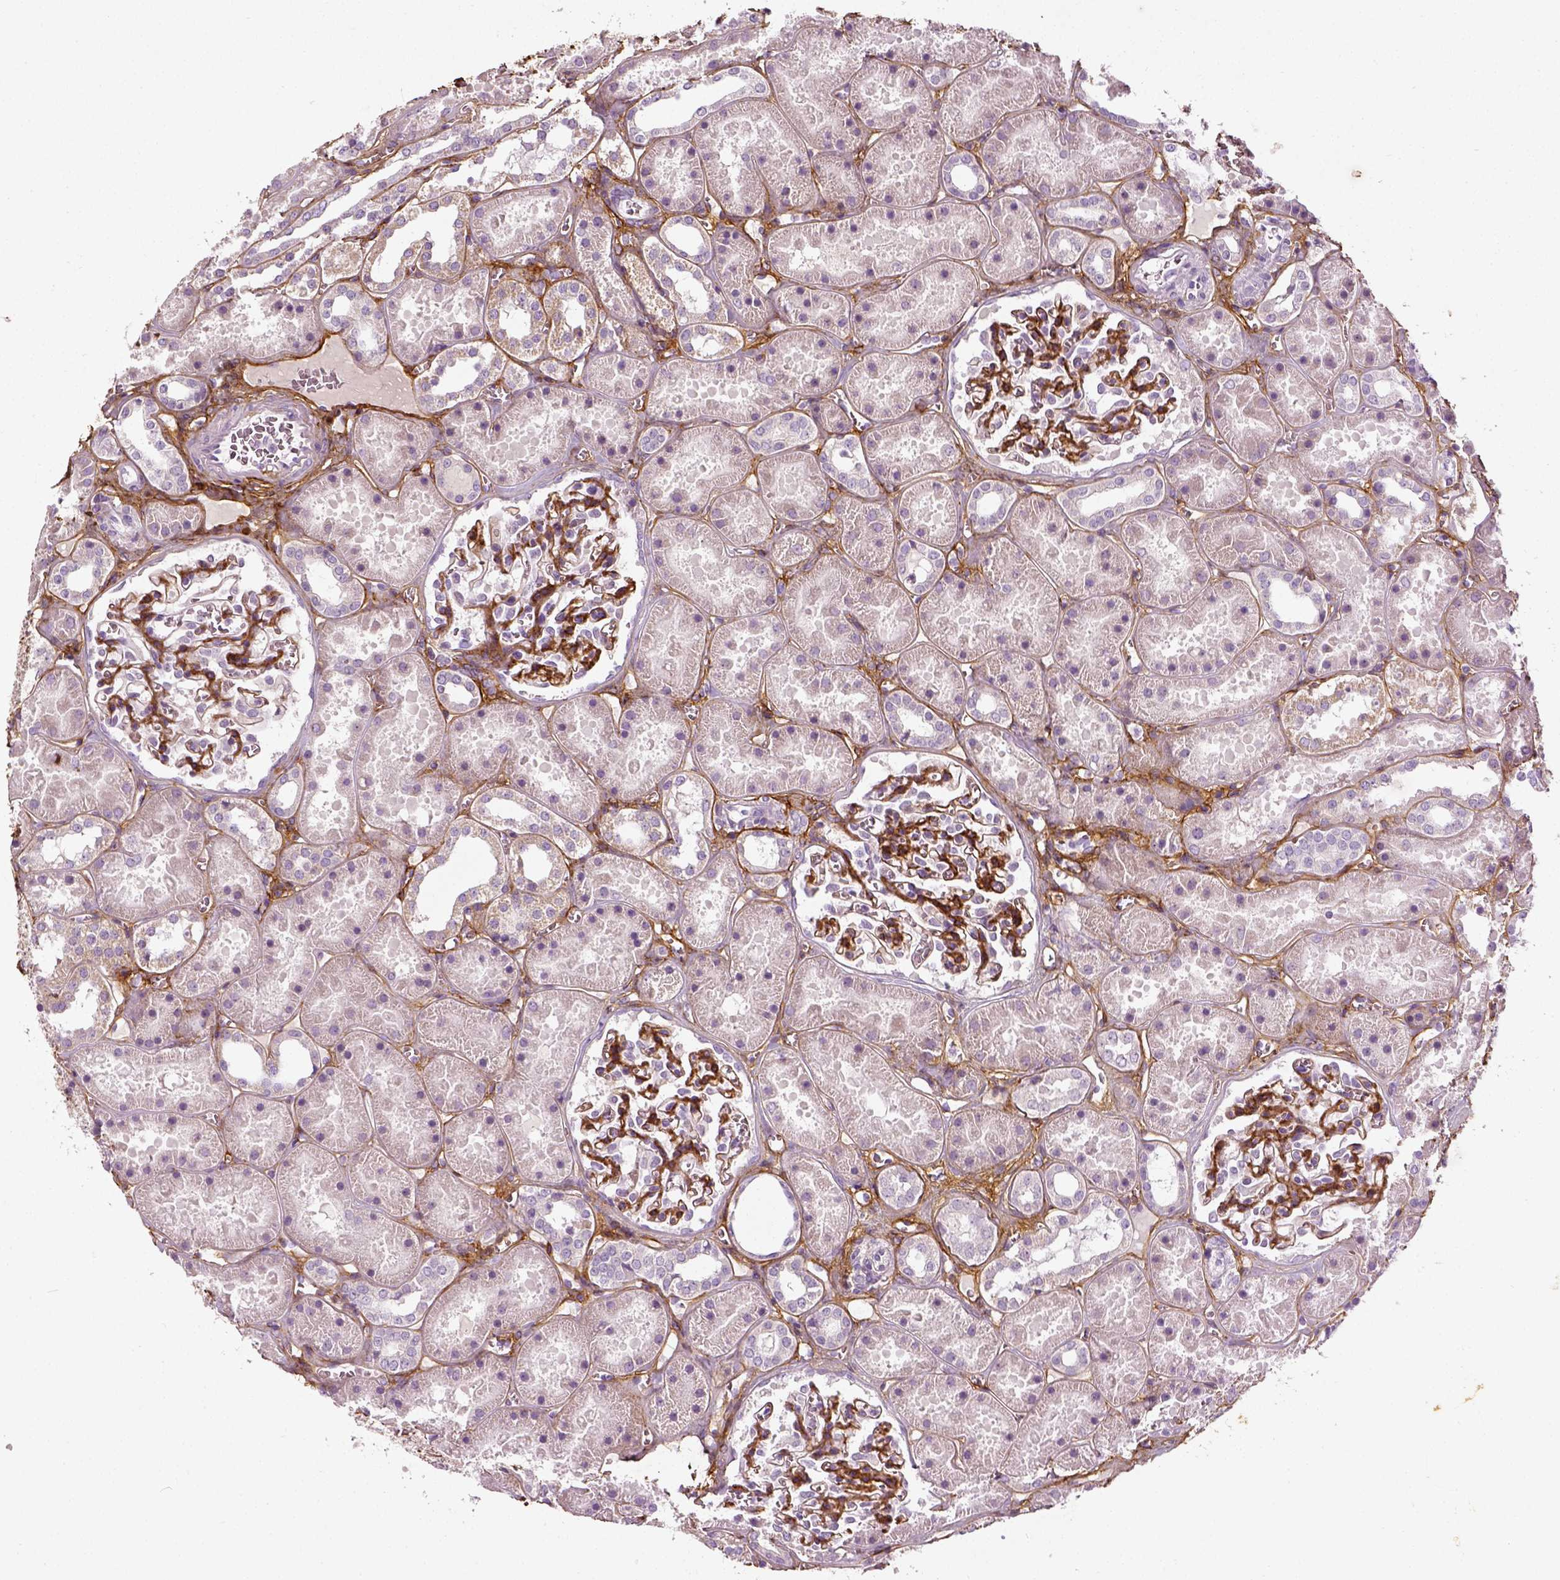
{"staining": {"intensity": "negative", "quantity": "none", "location": "none"}, "tissue": "kidney", "cell_type": "Cells in glomeruli", "image_type": "normal", "snomed": [{"axis": "morphology", "description": "Normal tissue, NOS"}, {"axis": "topography", "description": "Kidney"}], "caption": "A high-resolution photomicrograph shows IHC staining of normal kidney, which reveals no significant expression in cells in glomeruli.", "gene": "COL6A2", "patient": {"sex": "female", "age": 41}}